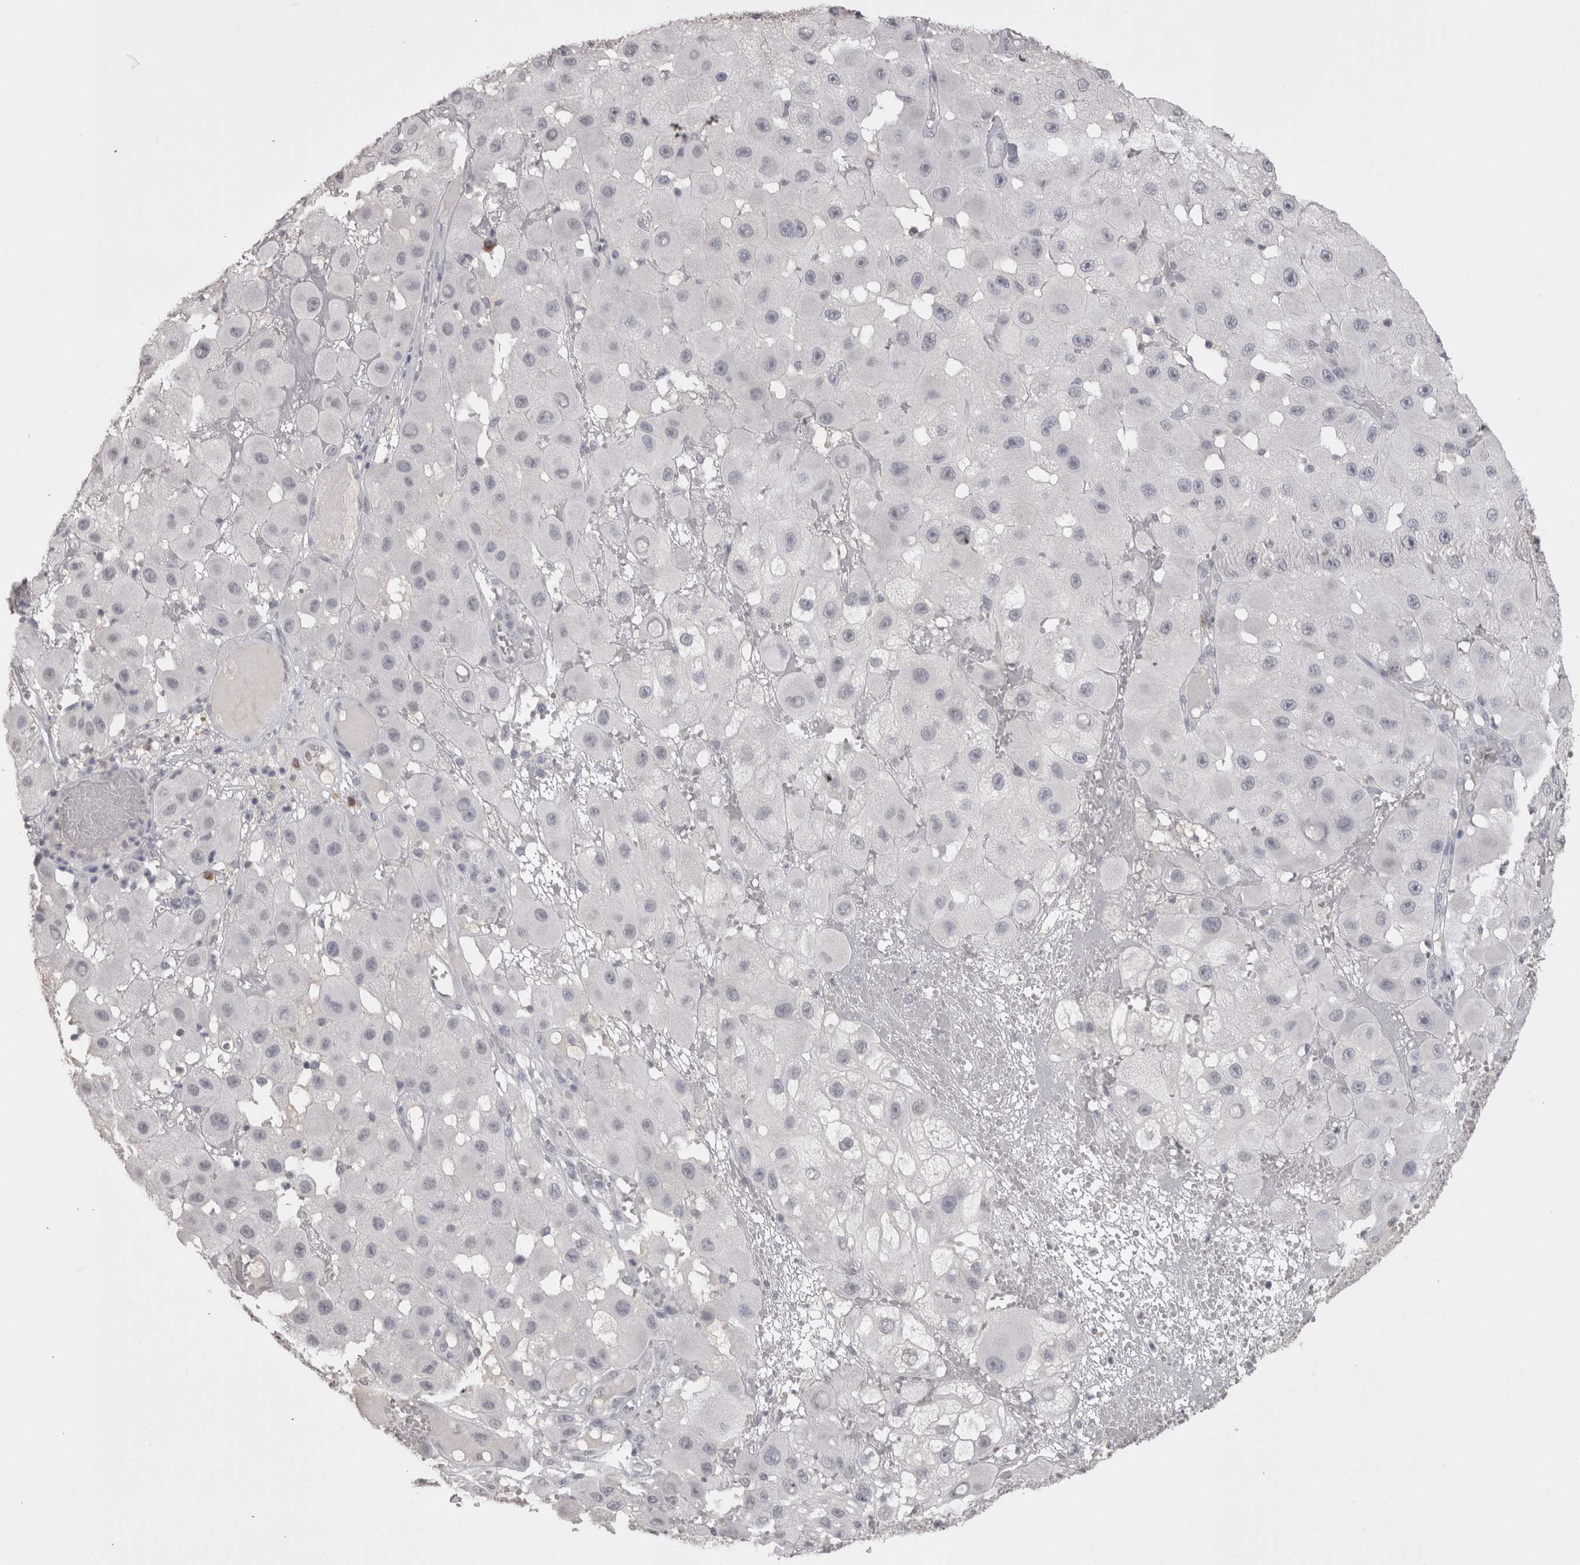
{"staining": {"intensity": "negative", "quantity": "none", "location": "none"}, "tissue": "melanoma", "cell_type": "Tumor cells", "image_type": "cancer", "snomed": [{"axis": "morphology", "description": "Malignant melanoma, NOS"}, {"axis": "topography", "description": "Skin"}], "caption": "A micrograph of human melanoma is negative for staining in tumor cells. (Stains: DAB (3,3'-diaminobenzidine) immunohistochemistry (IHC) with hematoxylin counter stain, Microscopy: brightfield microscopy at high magnification).", "gene": "LAX1", "patient": {"sex": "female", "age": 81}}